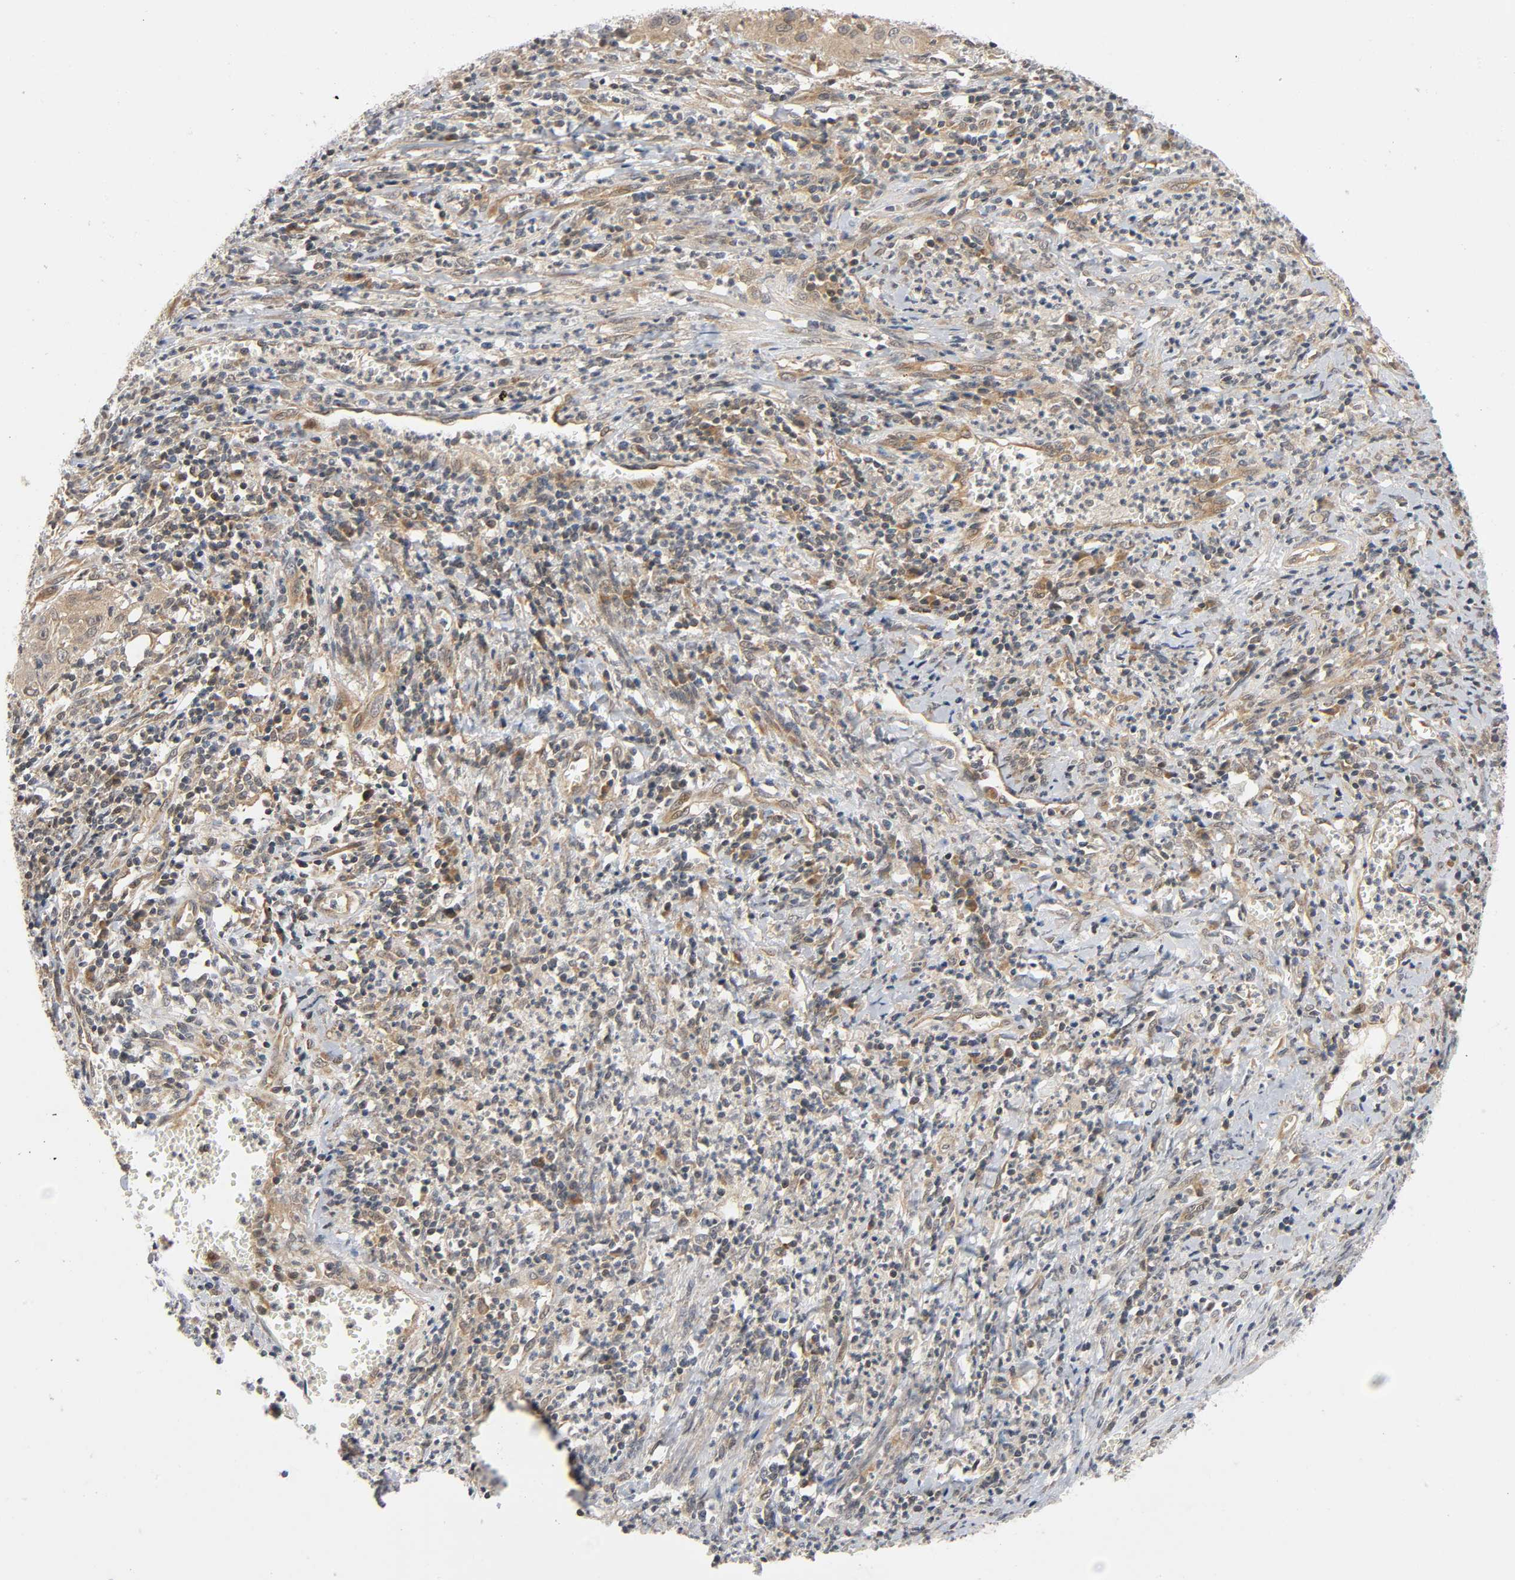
{"staining": {"intensity": "moderate", "quantity": ">75%", "location": "cytoplasmic/membranous"}, "tissue": "cervical cancer", "cell_type": "Tumor cells", "image_type": "cancer", "snomed": [{"axis": "morphology", "description": "Squamous cell carcinoma, NOS"}, {"axis": "topography", "description": "Cervix"}], "caption": "Immunohistochemistry (IHC) photomicrograph of neoplastic tissue: squamous cell carcinoma (cervical) stained using immunohistochemistry (IHC) demonstrates medium levels of moderate protein expression localized specifically in the cytoplasmic/membranous of tumor cells, appearing as a cytoplasmic/membranous brown color.", "gene": "MAPK8", "patient": {"sex": "female", "age": 32}}